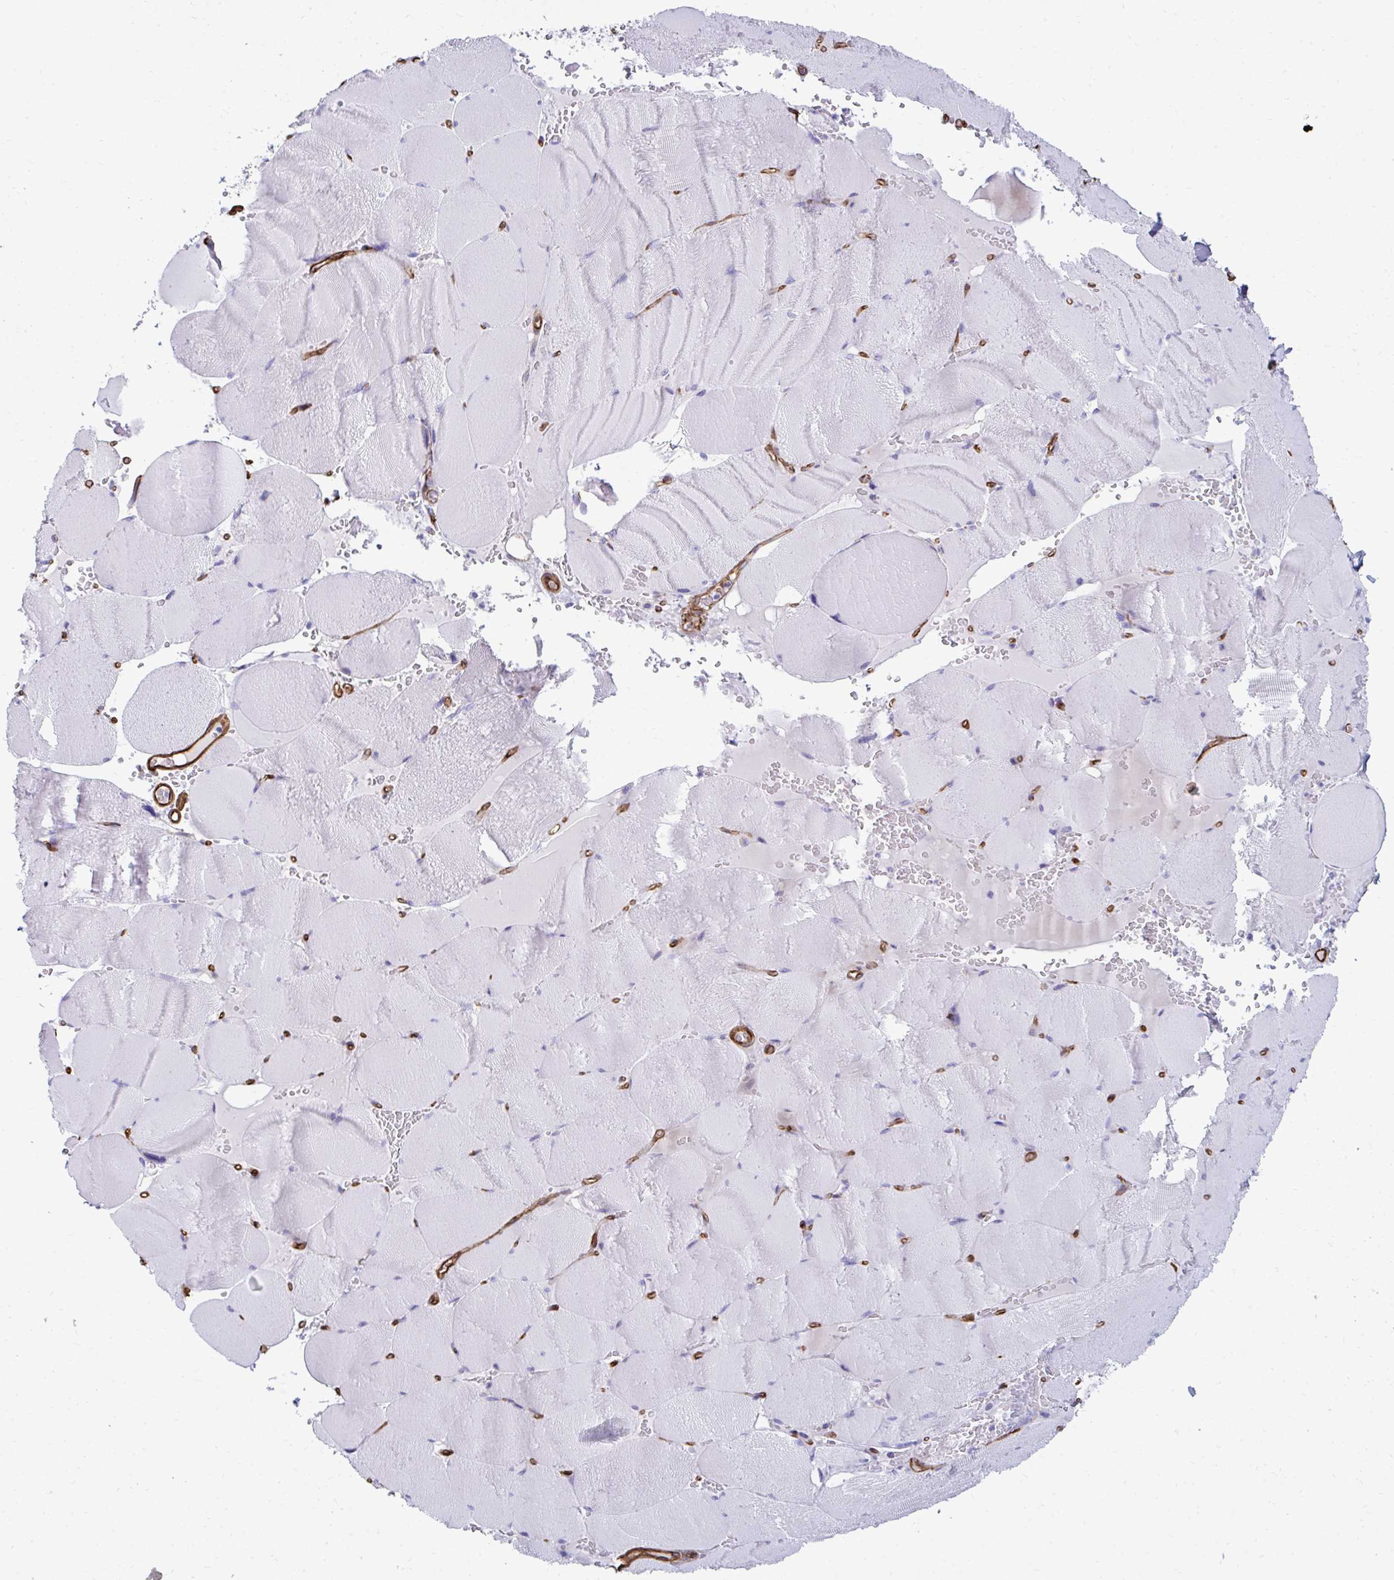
{"staining": {"intensity": "negative", "quantity": "none", "location": "none"}, "tissue": "skeletal muscle", "cell_type": "Myocytes", "image_type": "normal", "snomed": [{"axis": "morphology", "description": "Normal tissue, NOS"}, {"axis": "topography", "description": "Skeletal muscle"}, {"axis": "topography", "description": "Head-Neck"}], "caption": "There is no significant staining in myocytes of skeletal muscle. The staining is performed using DAB brown chromogen with nuclei counter-stained in using hematoxylin.", "gene": "UBL3", "patient": {"sex": "male", "age": 66}}